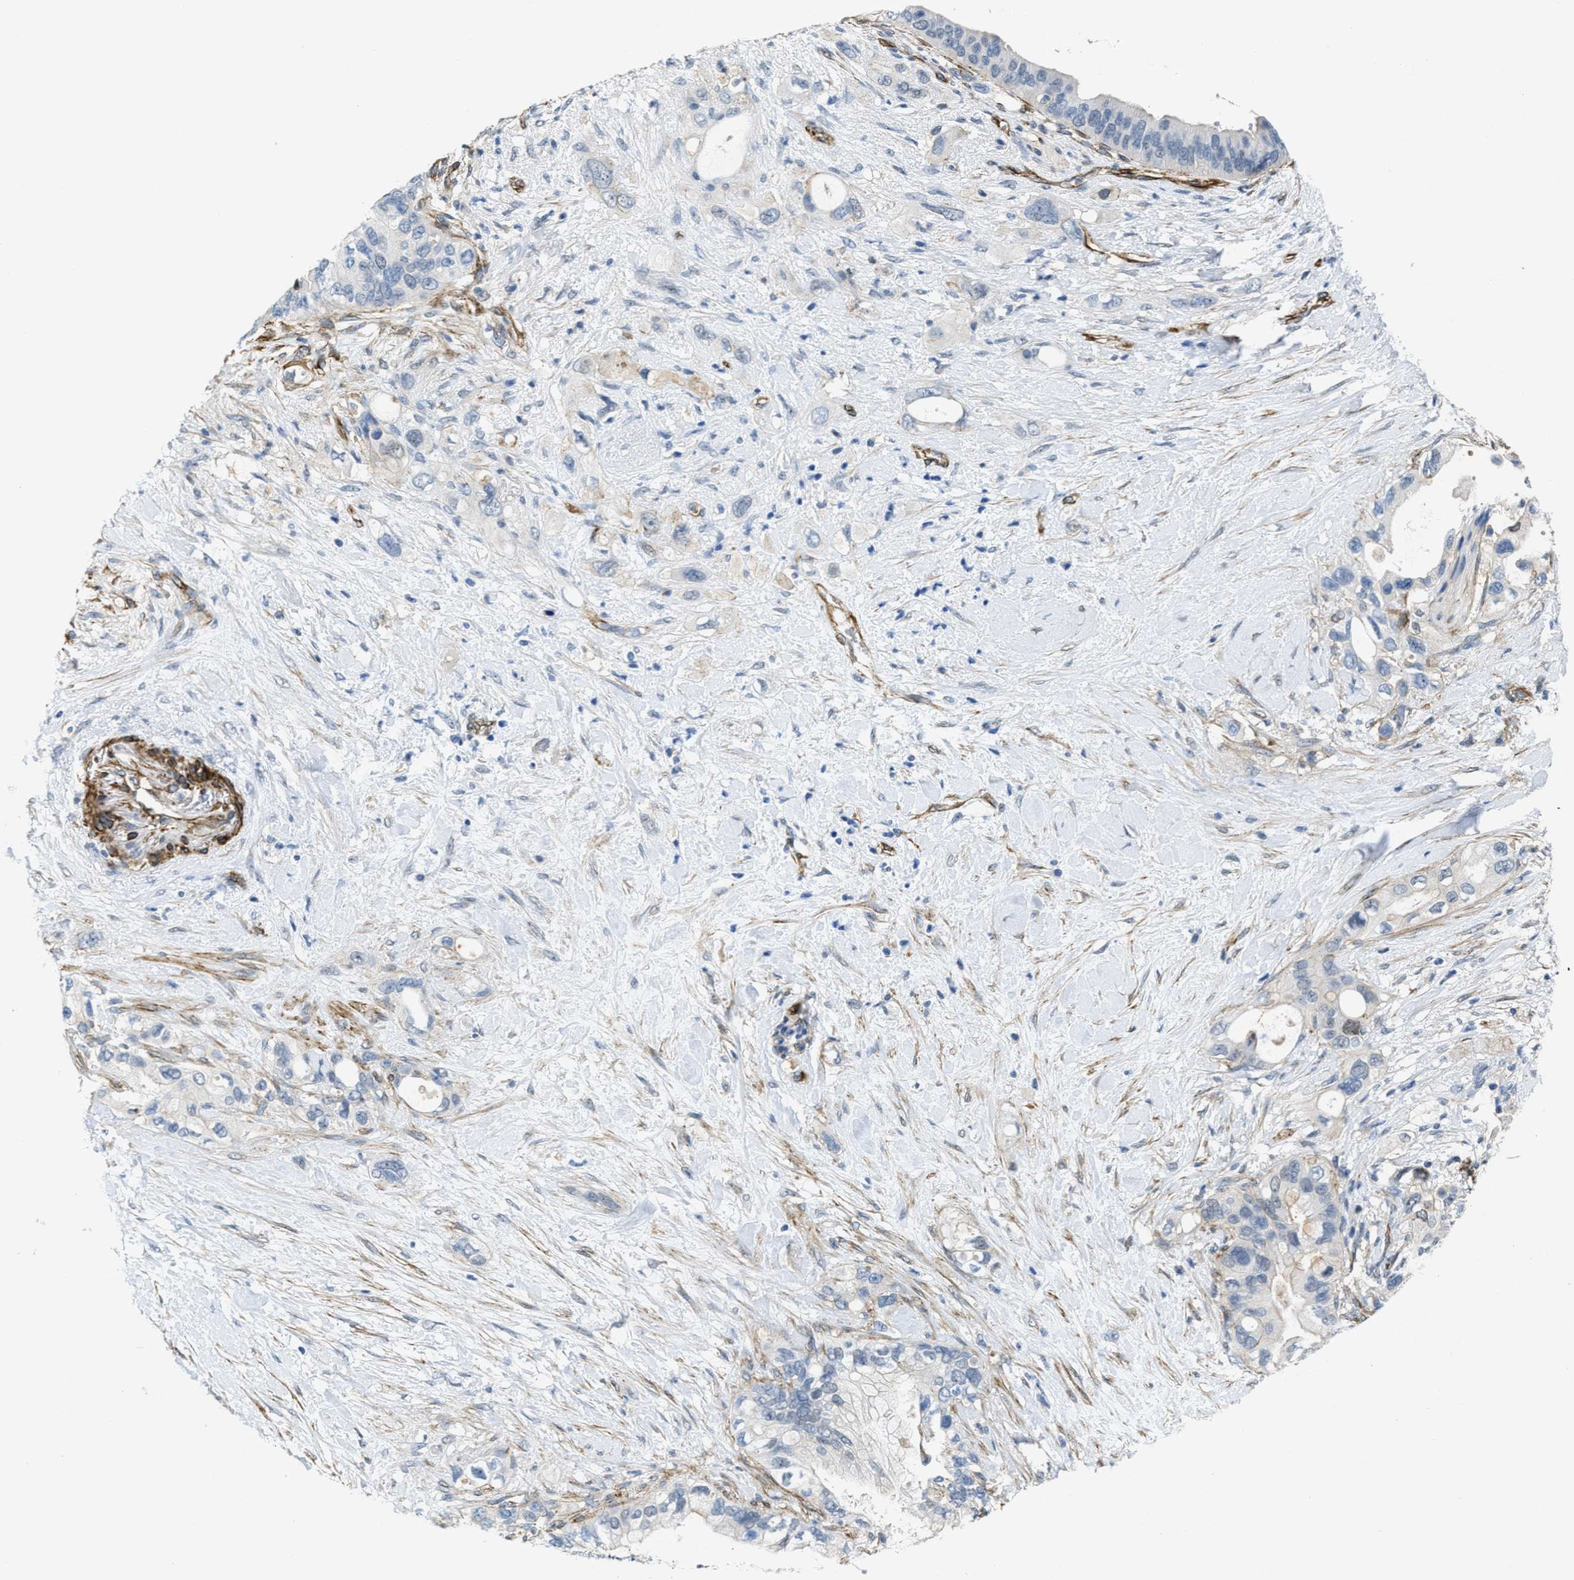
{"staining": {"intensity": "negative", "quantity": "none", "location": "none"}, "tissue": "pancreatic cancer", "cell_type": "Tumor cells", "image_type": "cancer", "snomed": [{"axis": "morphology", "description": "Adenocarcinoma, NOS"}, {"axis": "topography", "description": "Pancreas"}], "caption": "Immunohistochemistry photomicrograph of neoplastic tissue: pancreatic cancer (adenocarcinoma) stained with DAB (3,3'-diaminobenzidine) reveals no significant protein staining in tumor cells.", "gene": "NAB1", "patient": {"sex": "female", "age": 56}}